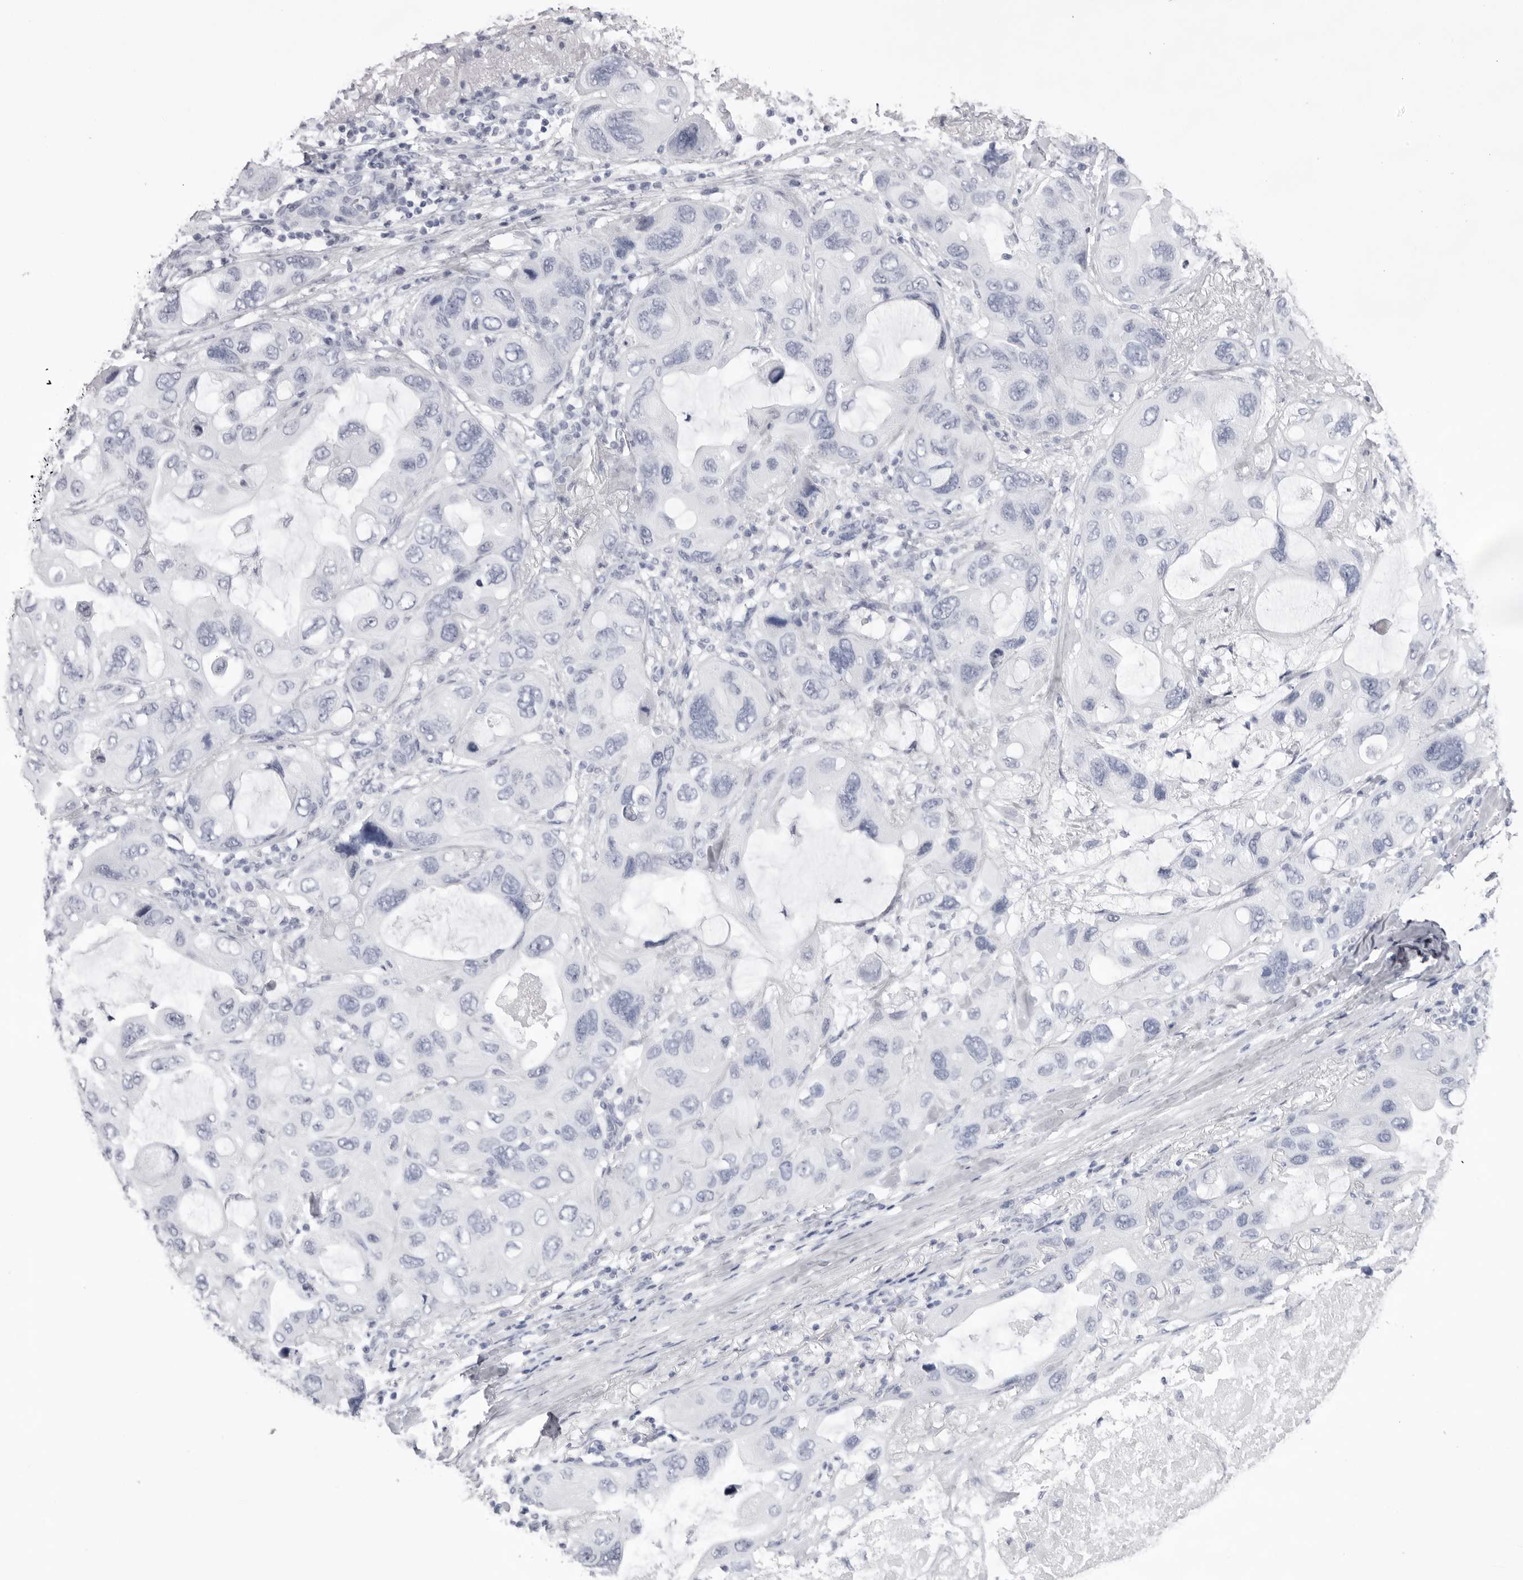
{"staining": {"intensity": "negative", "quantity": "none", "location": "none"}, "tissue": "lung cancer", "cell_type": "Tumor cells", "image_type": "cancer", "snomed": [{"axis": "morphology", "description": "Squamous cell carcinoma, NOS"}, {"axis": "topography", "description": "Lung"}], "caption": "Human squamous cell carcinoma (lung) stained for a protein using IHC reveals no staining in tumor cells.", "gene": "TMOD4", "patient": {"sex": "female", "age": 73}}